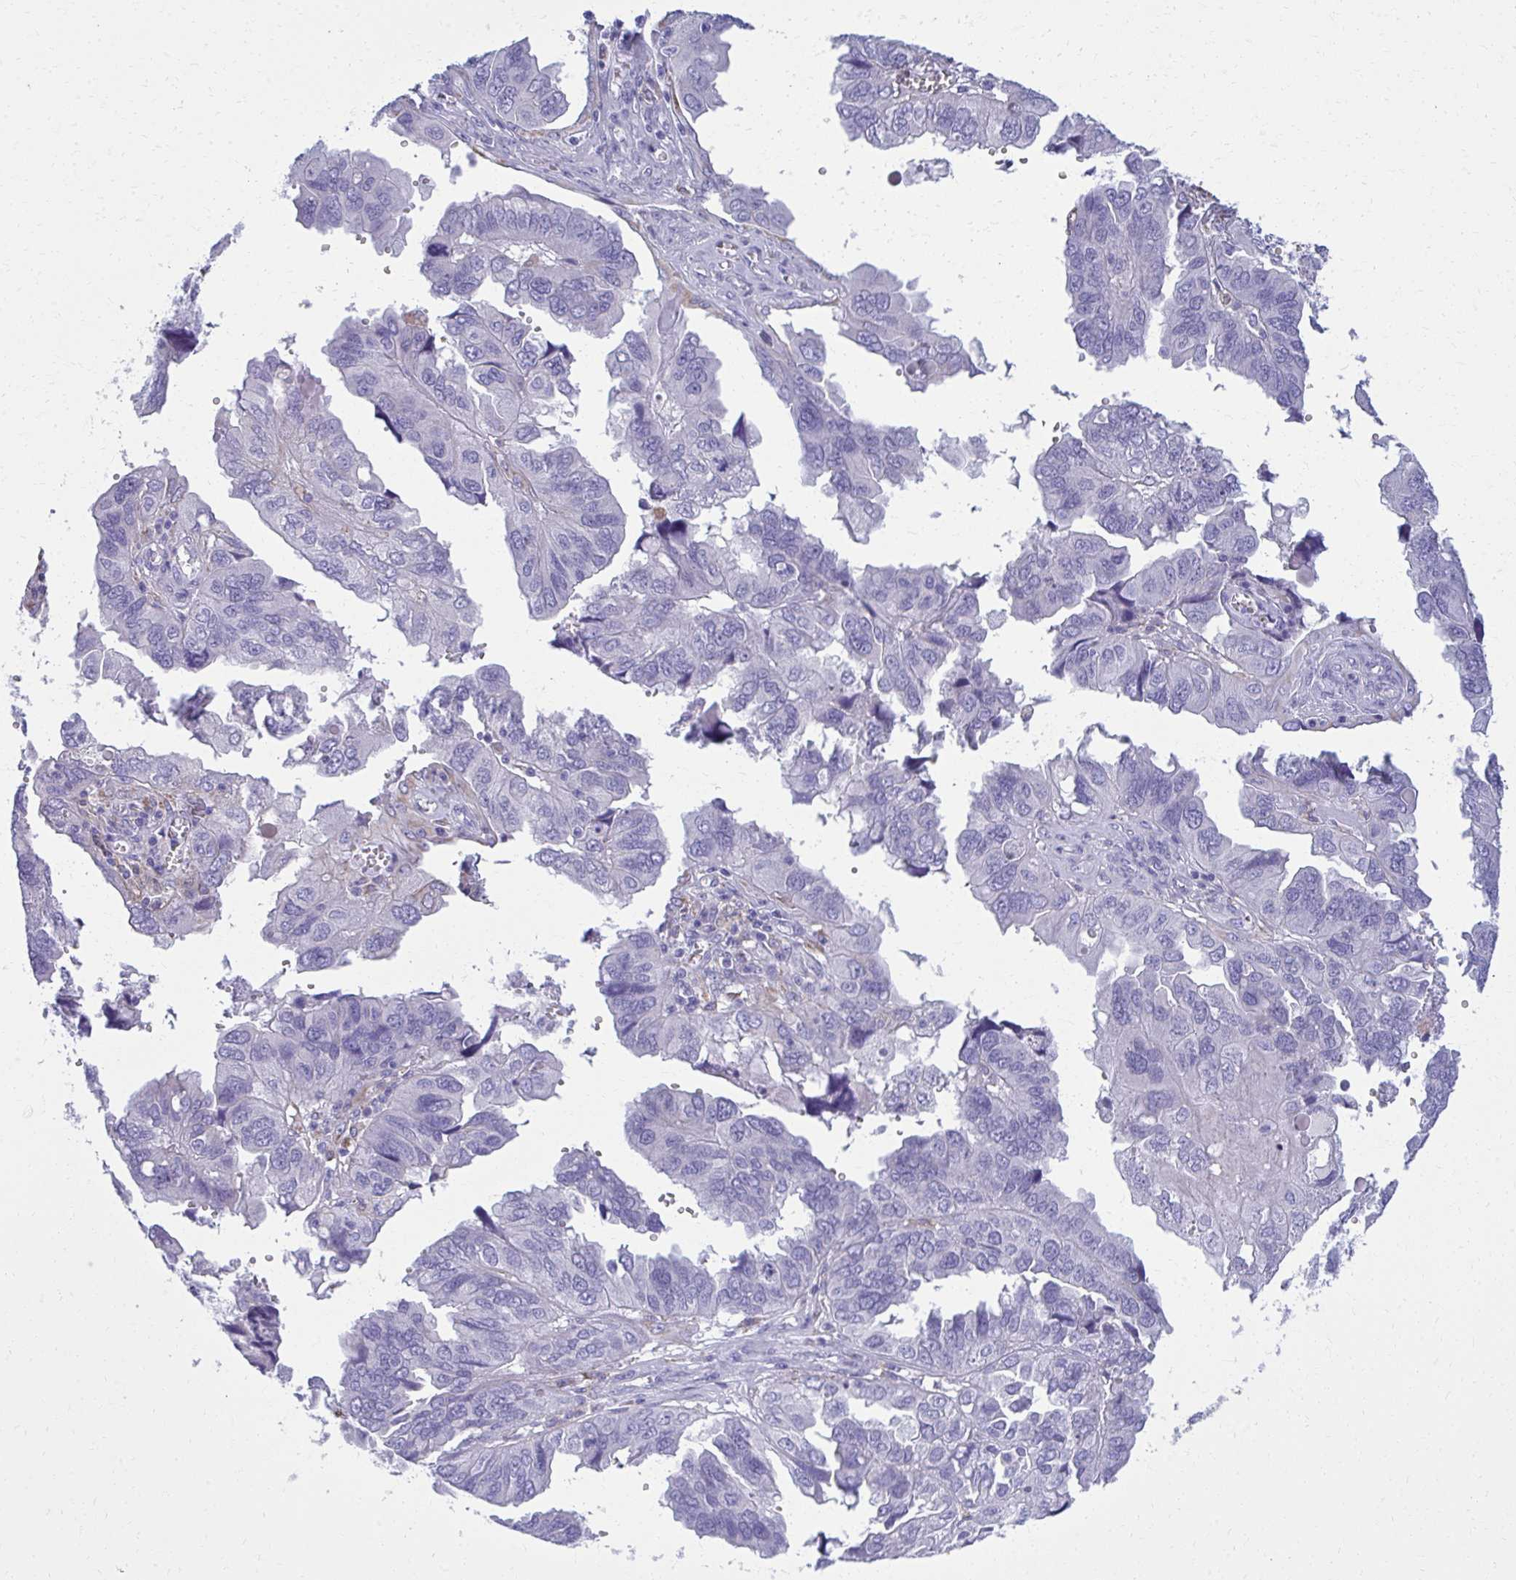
{"staining": {"intensity": "negative", "quantity": "none", "location": "none"}, "tissue": "ovarian cancer", "cell_type": "Tumor cells", "image_type": "cancer", "snomed": [{"axis": "morphology", "description": "Cystadenocarcinoma, serous, NOS"}, {"axis": "topography", "description": "Ovary"}], "caption": "High power microscopy micrograph of an IHC image of ovarian serous cystadenocarcinoma, revealing no significant expression in tumor cells. (DAB immunohistochemistry (IHC), high magnification).", "gene": "AIG1", "patient": {"sex": "female", "age": 79}}